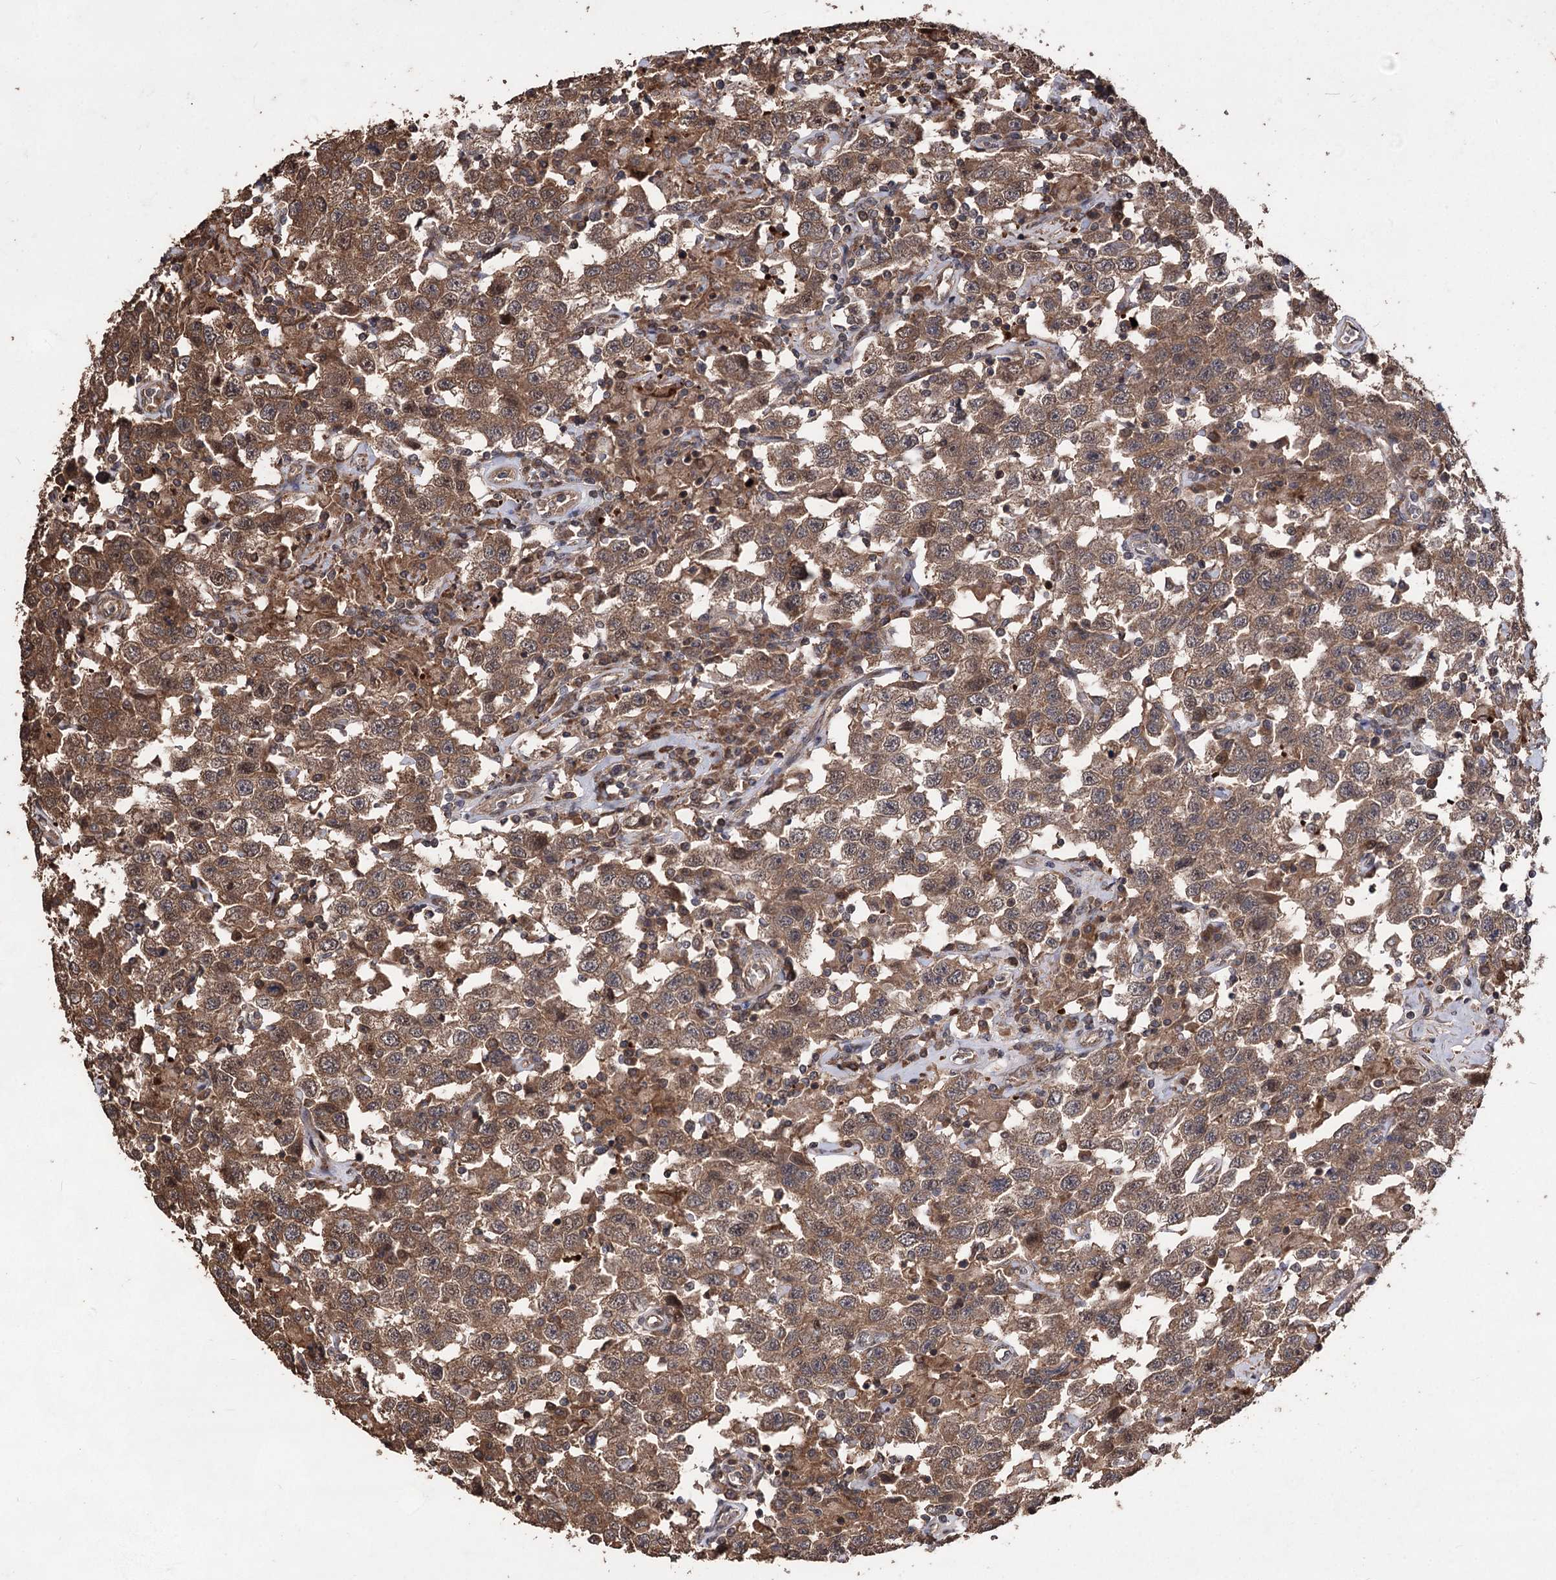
{"staining": {"intensity": "moderate", "quantity": ">75%", "location": "cytoplasmic/membranous"}, "tissue": "testis cancer", "cell_type": "Tumor cells", "image_type": "cancer", "snomed": [{"axis": "morphology", "description": "Seminoma, NOS"}, {"axis": "topography", "description": "Testis"}], "caption": "A brown stain shows moderate cytoplasmic/membranous staining of a protein in testis cancer (seminoma) tumor cells. (DAB (3,3'-diaminobenzidine) IHC, brown staining for protein, blue staining for nuclei).", "gene": "RASSF3", "patient": {"sex": "male", "age": 41}}